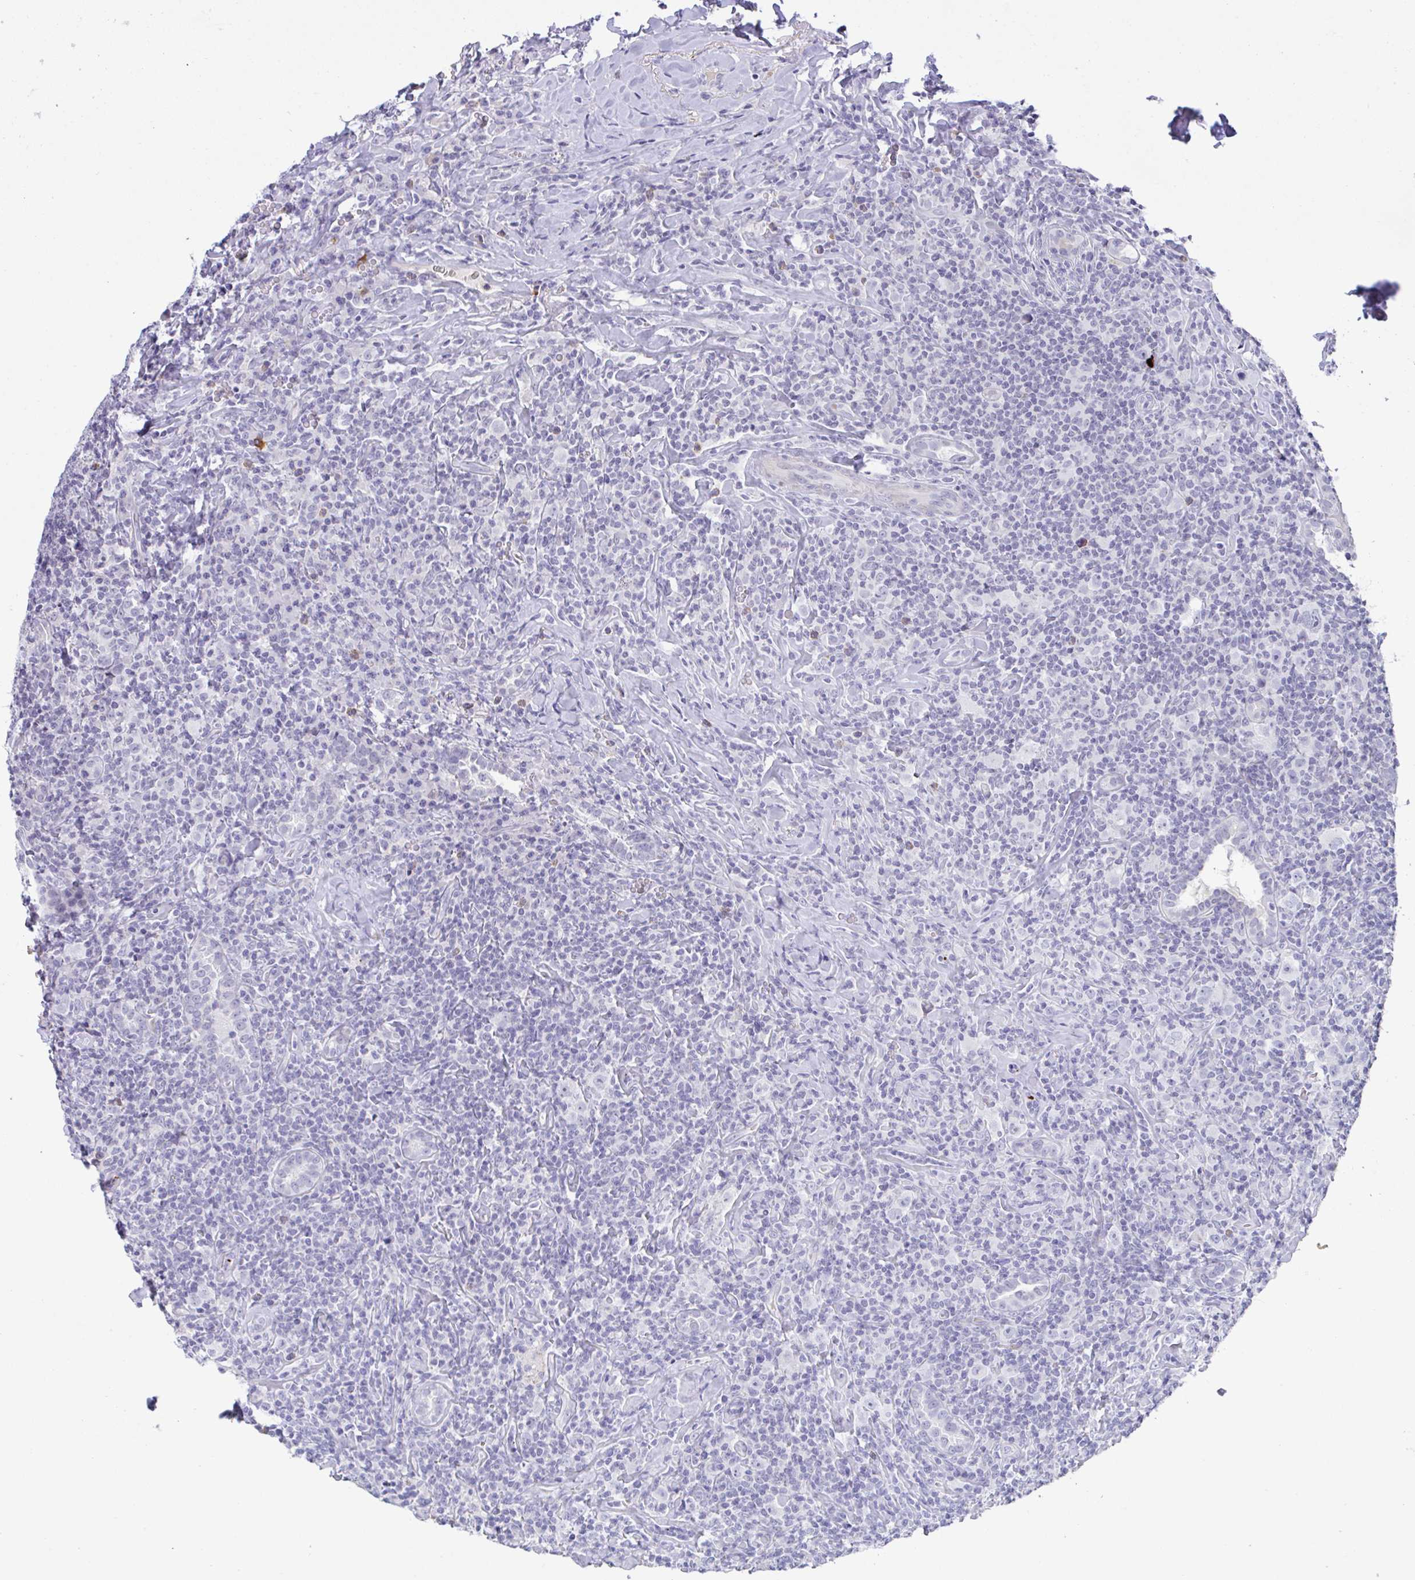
{"staining": {"intensity": "negative", "quantity": "none", "location": "none"}, "tissue": "lymphoma", "cell_type": "Tumor cells", "image_type": "cancer", "snomed": [{"axis": "morphology", "description": "Hodgkin's disease, NOS"}, {"axis": "topography", "description": "Lung"}], "caption": "This is a image of IHC staining of Hodgkin's disease, which shows no positivity in tumor cells.", "gene": "KMT2E", "patient": {"sex": "male", "age": 17}}